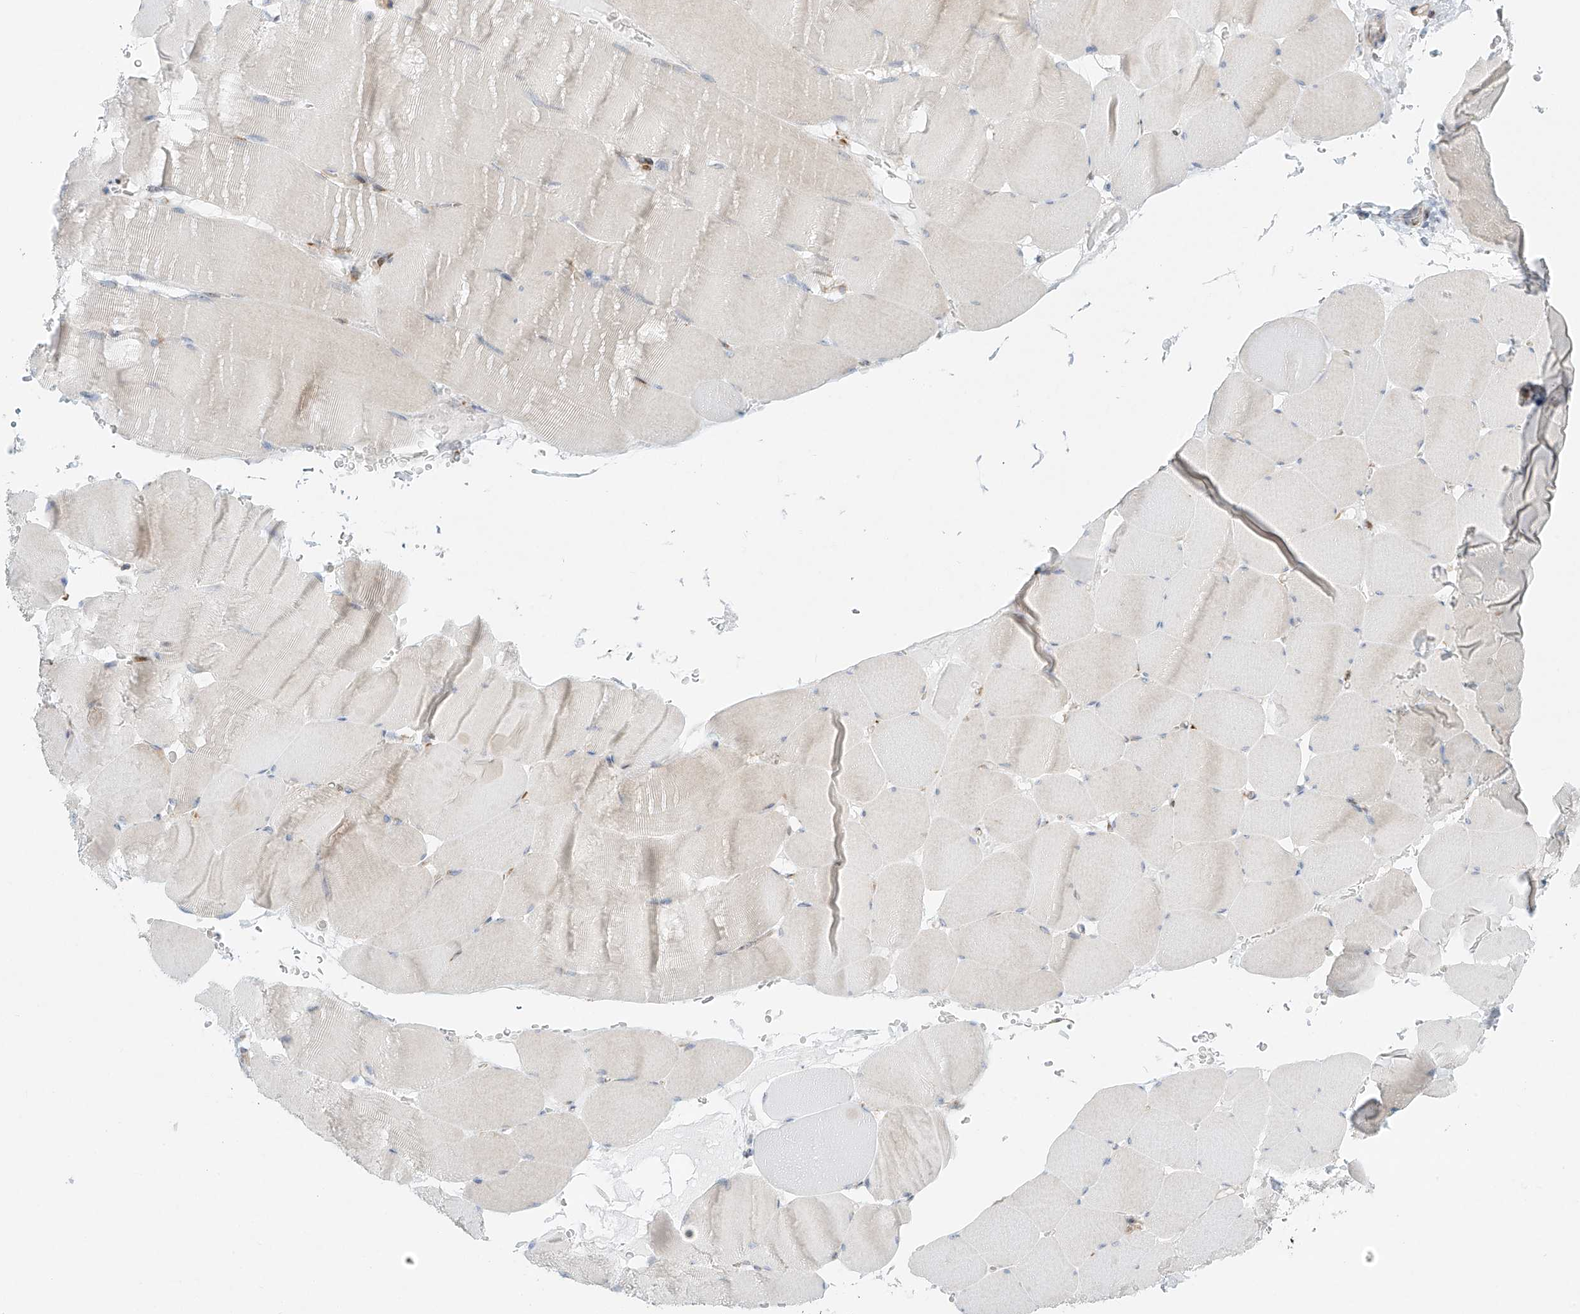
{"staining": {"intensity": "negative", "quantity": "none", "location": "none"}, "tissue": "skeletal muscle", "cell_type": "Myocytes", "image_type": "normal", "snomed": [{"axis": "morphology", "description": "Normal tissue, NOS"}, {"axis": "topography", "description": "Skeletal muscle"}], "caption": "DAB immunohistochemical staining of unremarkable human skeletal muscle shows no significant expression in myocytes. (Stains: DAB IHC with hematoxylin counter stain, Microscopy: brightfield microscopy at high magnification).", "gene": "EIPR1", "patient": {"sex": "male", "age": 62}}